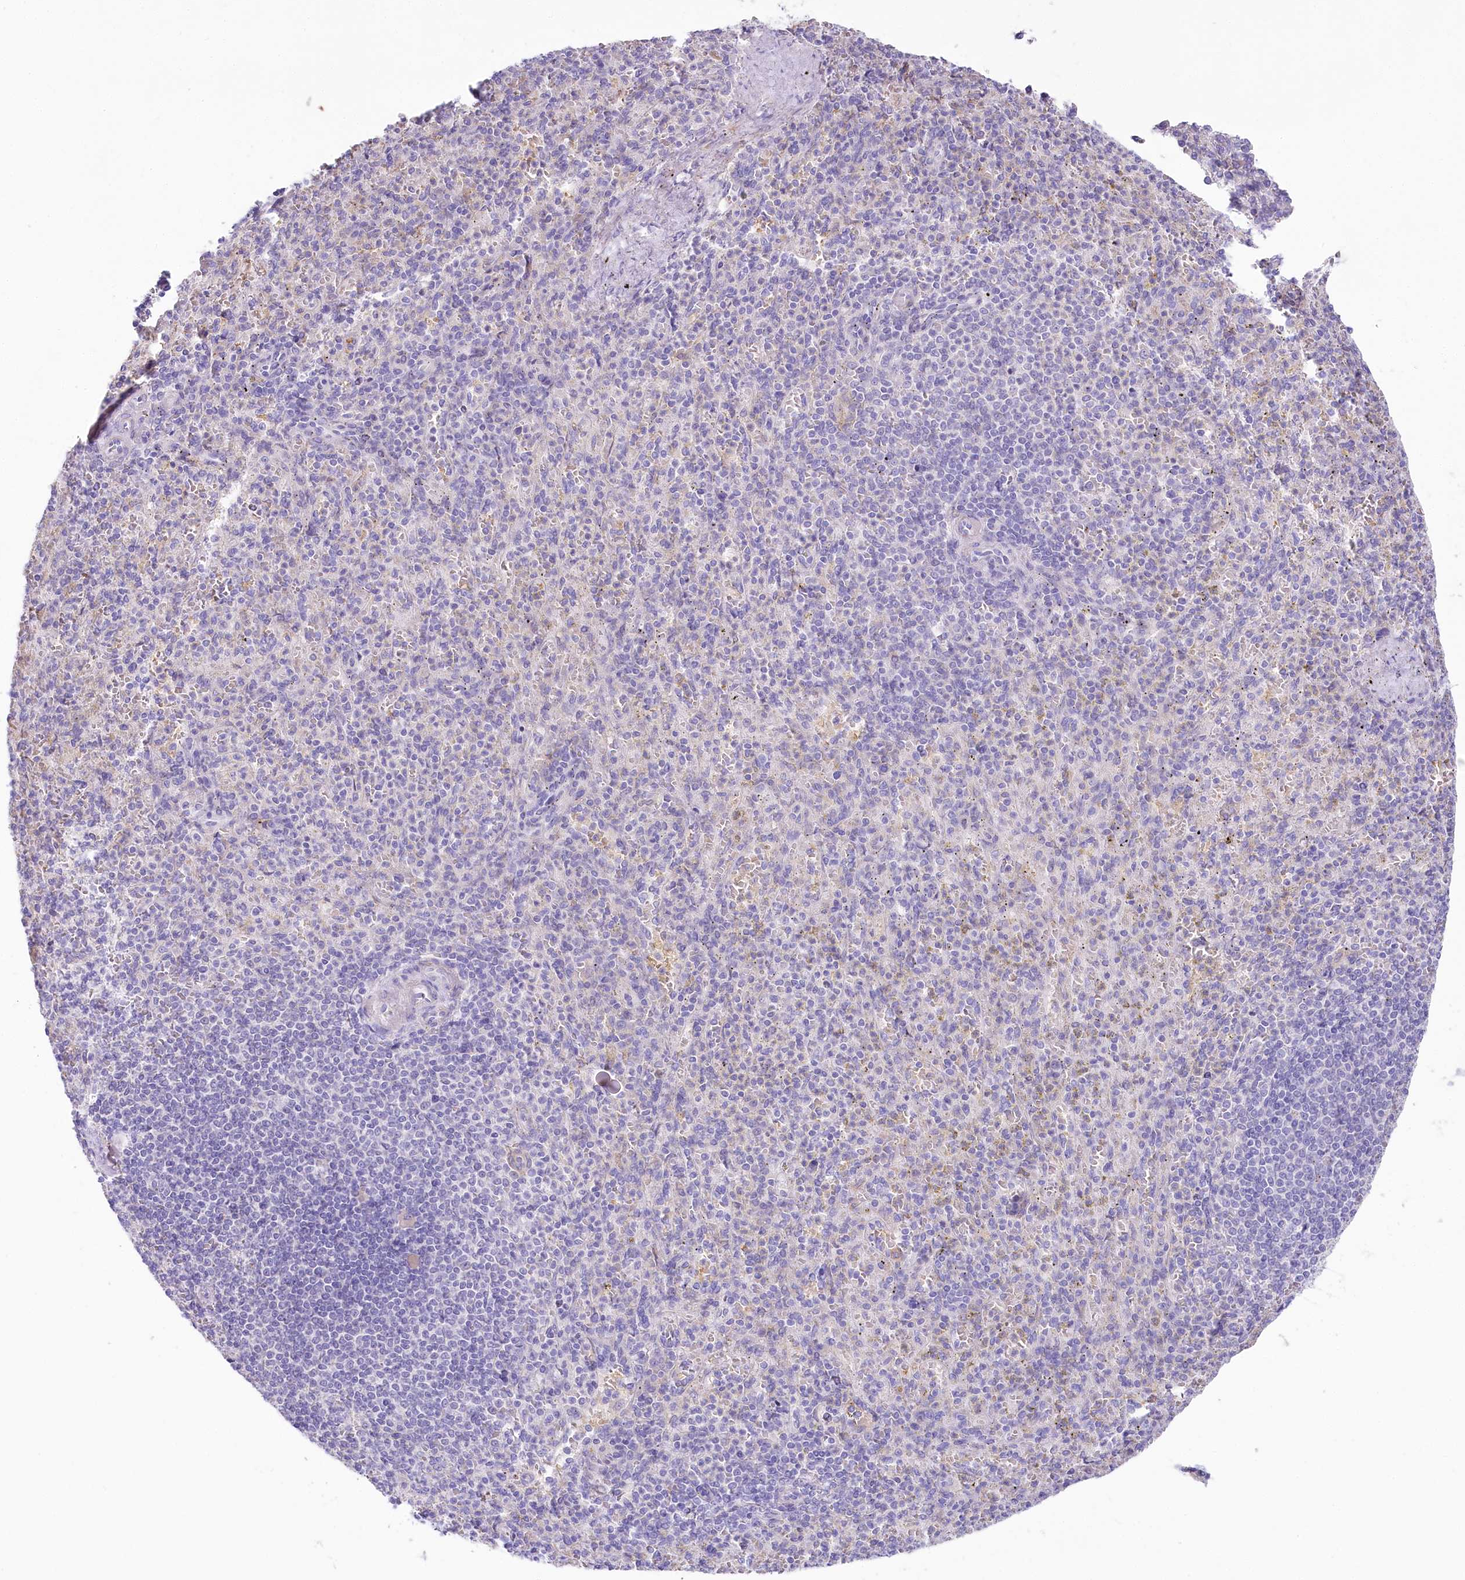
{"staining": {"intensity": "negative", "quantity": "none", "location": "none"}, "tissue": "spleen", "cell_type": "Cells in red pulp", "image_type": "normal", "snomed": [{"axis": "morphology", "description": "Normal tissue, NOS"}, {"axis": "topography", "description": "Spleen"}], "caption": "This is an IHC micrograph of benign human spleen. There is no expression in cells in red pulp.", "gene": "MYOZ1", "patient": {"sex": "female", "age": 74}}